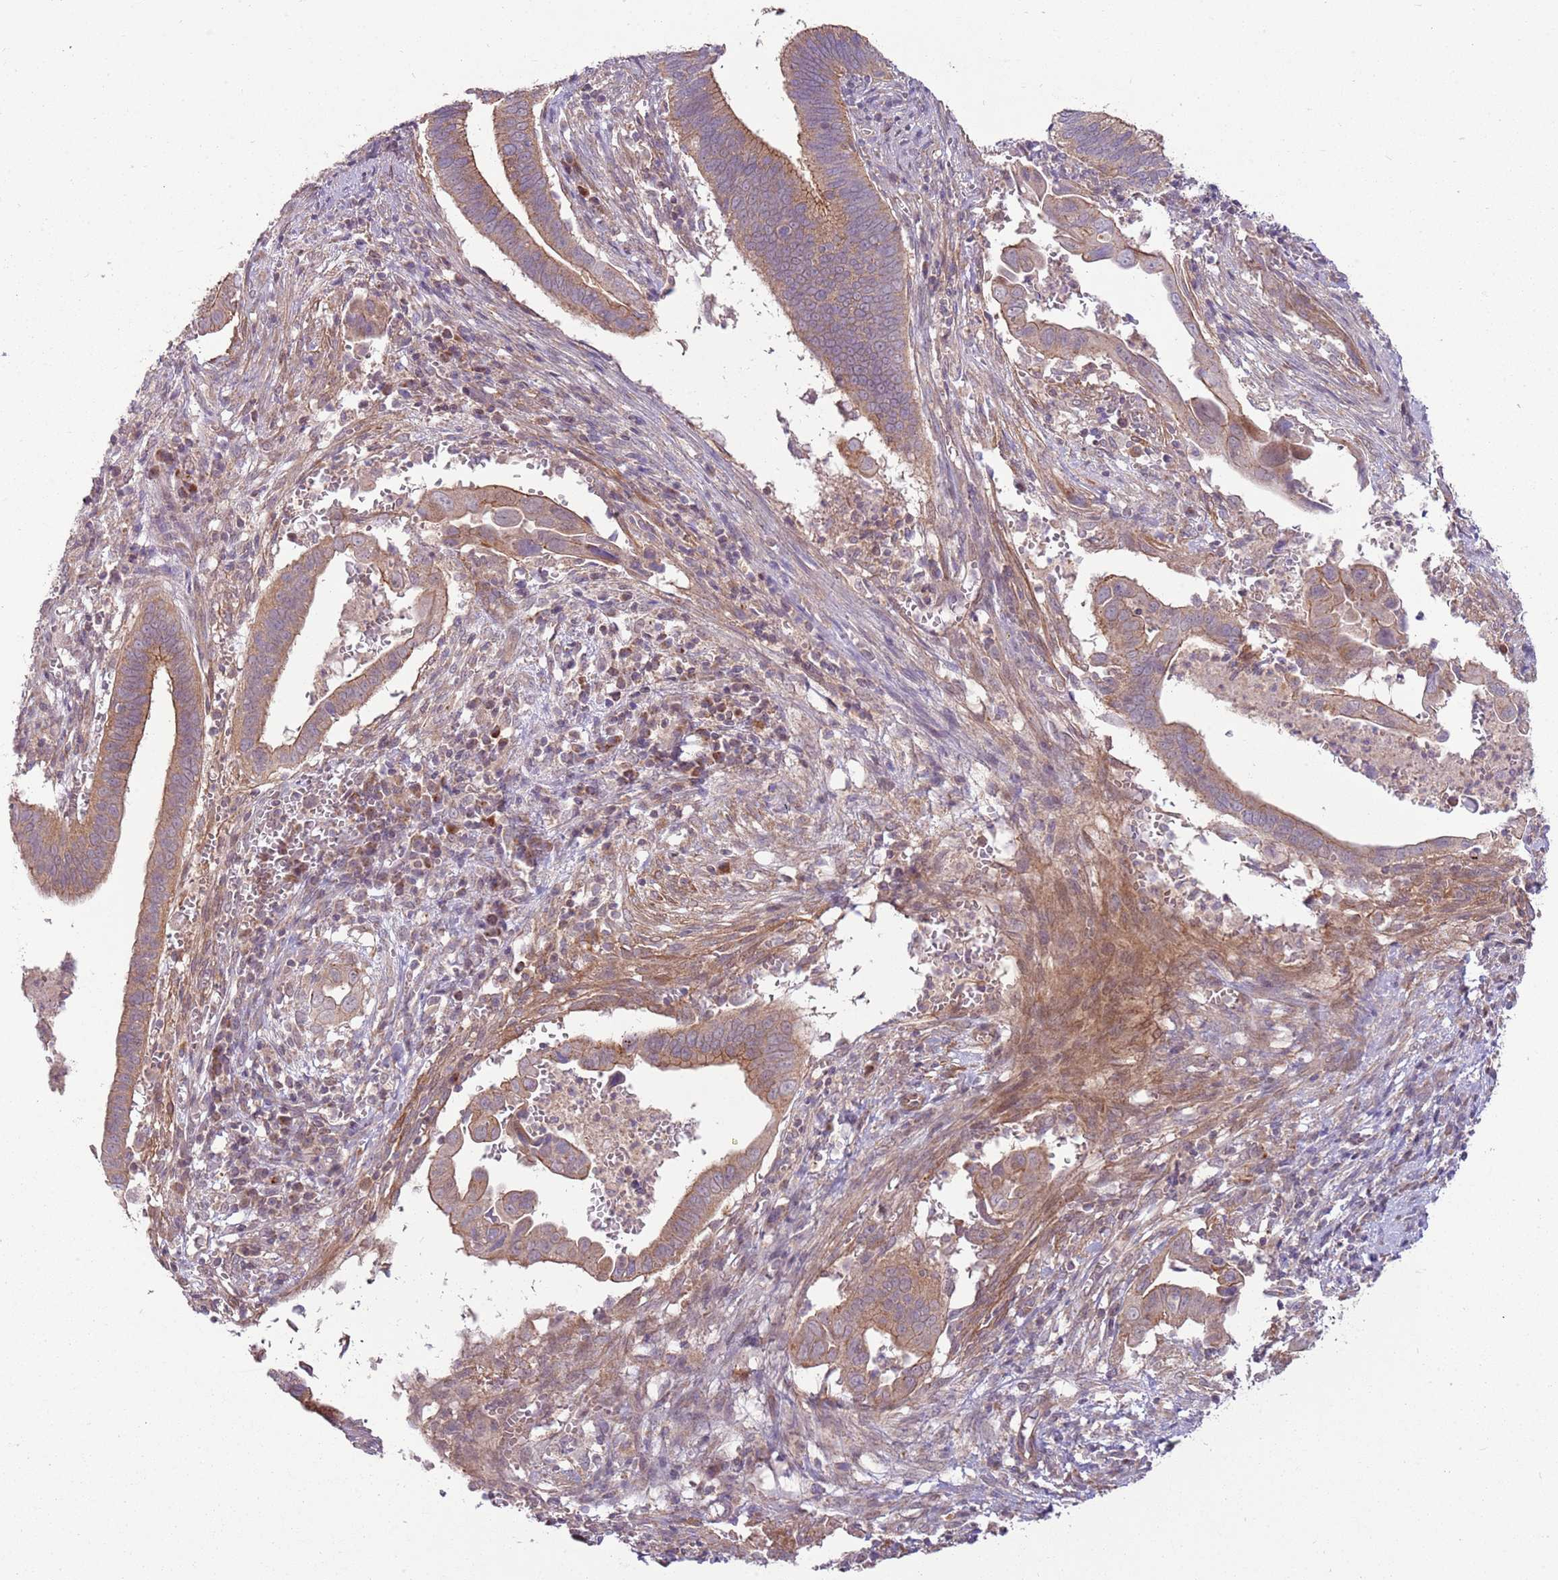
{"staining": {"intensity": "moderate", "quantity": ">75%", "location": "cytoplasmic/membranous"}, "tissue": "cervical cancer", "cell_type": "Tumor cells", "image_type": "cancer", "snomed": [{"axis": "morphology", "description": "Adenocarcinoma, NOS"}, {"axis": "topography", "description": "Cervix"}], "caption": "Cervical cancer was stained to show a protein in brown. There is medium levels of moderate cytoplasmic/membranous staining in about >75% of tumor cells.", "gene": "SPATA31D1", "patient": {"sex": "female", "age": 42}}